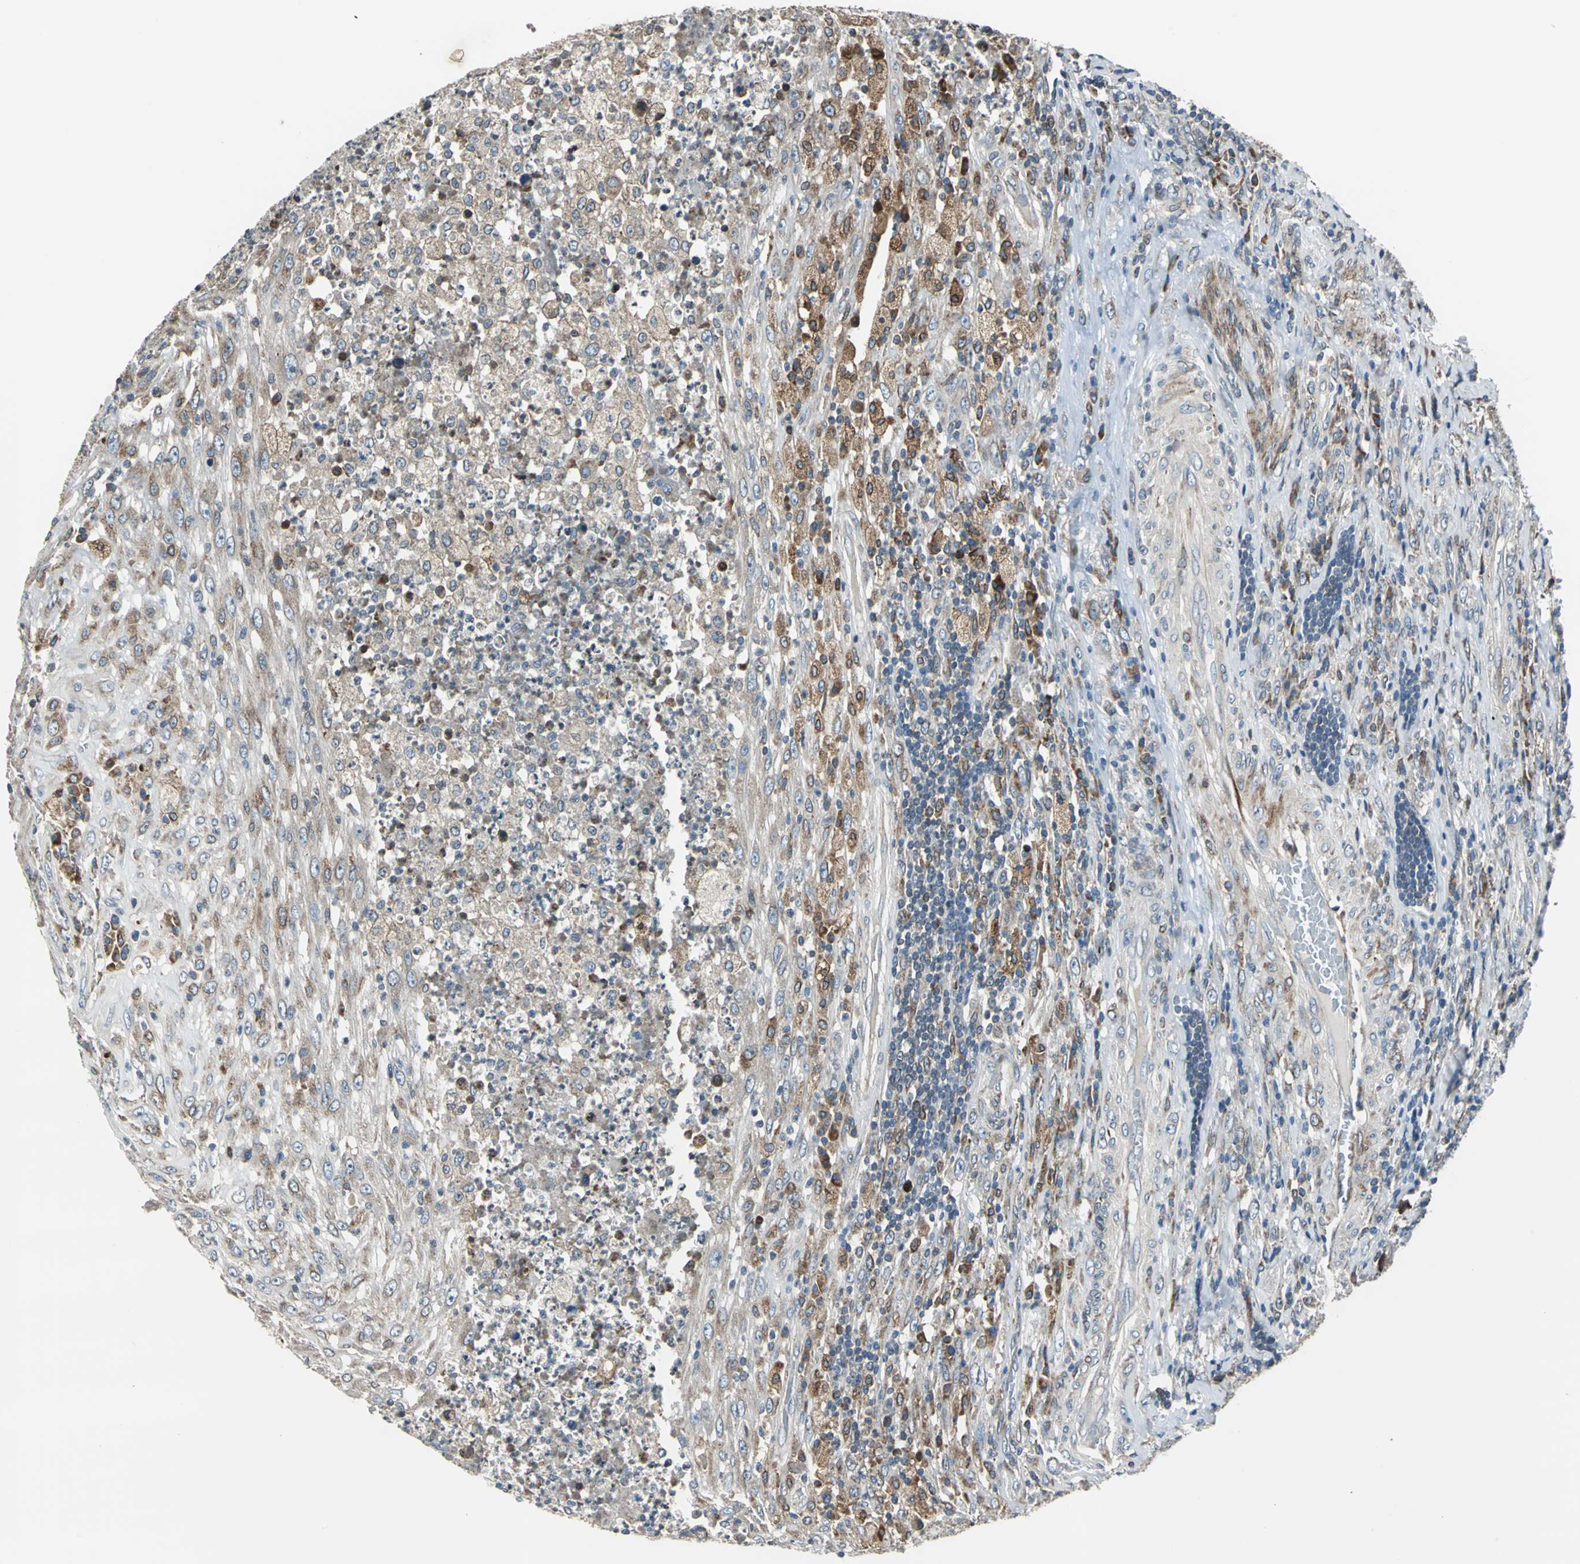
{"staining": {"intensity": "weak", "quantity": "25%-75%", "location": "cytoplasmic/membranous"}, "tissue": "testis cancer", "cell_type": "Tumor cells", "image_type": "cancer", "snomed": [{"axis": "morphology", "description": "Necrosis, NOS"}, {"axis": "morphology", "description": "Carcinoma, Embryonal, NOS"}, {"axis": "topography", "description": "Testis"}], "caption": "Testis cancer was stained to show a protein in brown. There is low levels of weak cytoplasmic/membranous expression in approximately 25%-75% of tumor cells. (brown staining indicates protein expression, while blue staining denotes nuclei).", "gene": "HTATIP2", "patient": {"sex": "male", "age": 19}}